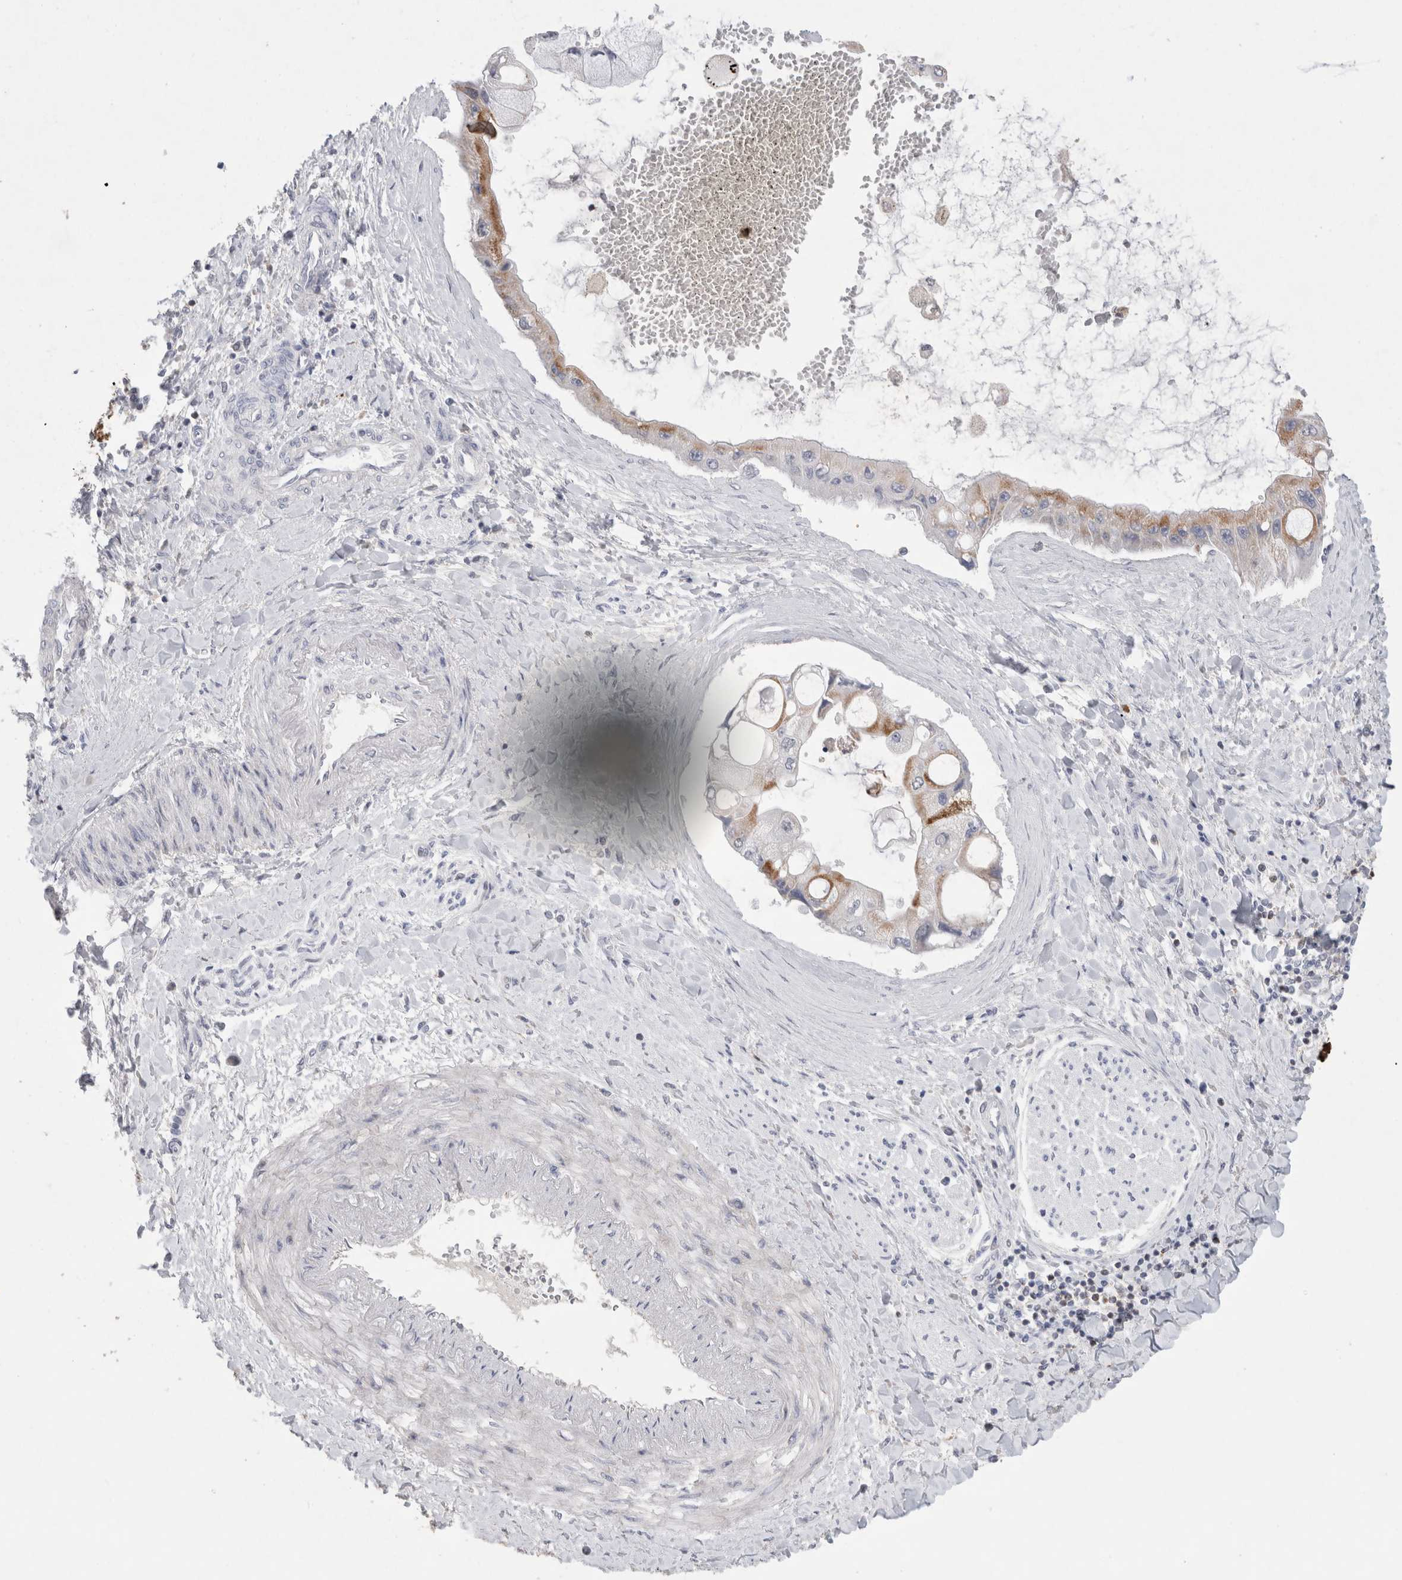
{"staining": {"intensity": "moderate", "quantity": "<25%", "location": "cytoplasmic/membranous"}, "tissue": "liver cancer", "cell_type": "Tumor cells", "image_type": "cancer", "snomed": [{"axis": "morphology", "description": "Cholangiocarcinoma"}, {"axis": "topography", "description": "Liver"}], "caption": "Immunohistochemistry histopathology image of liver cholangiocarcinoma stained for a protein (brown), which reveals low levels of moderate cytoplasmic/membranous expression in approximately <25% of tumor cells.", "gene": "AGMAT", "patient": {"sex": "male", "age": 50}}